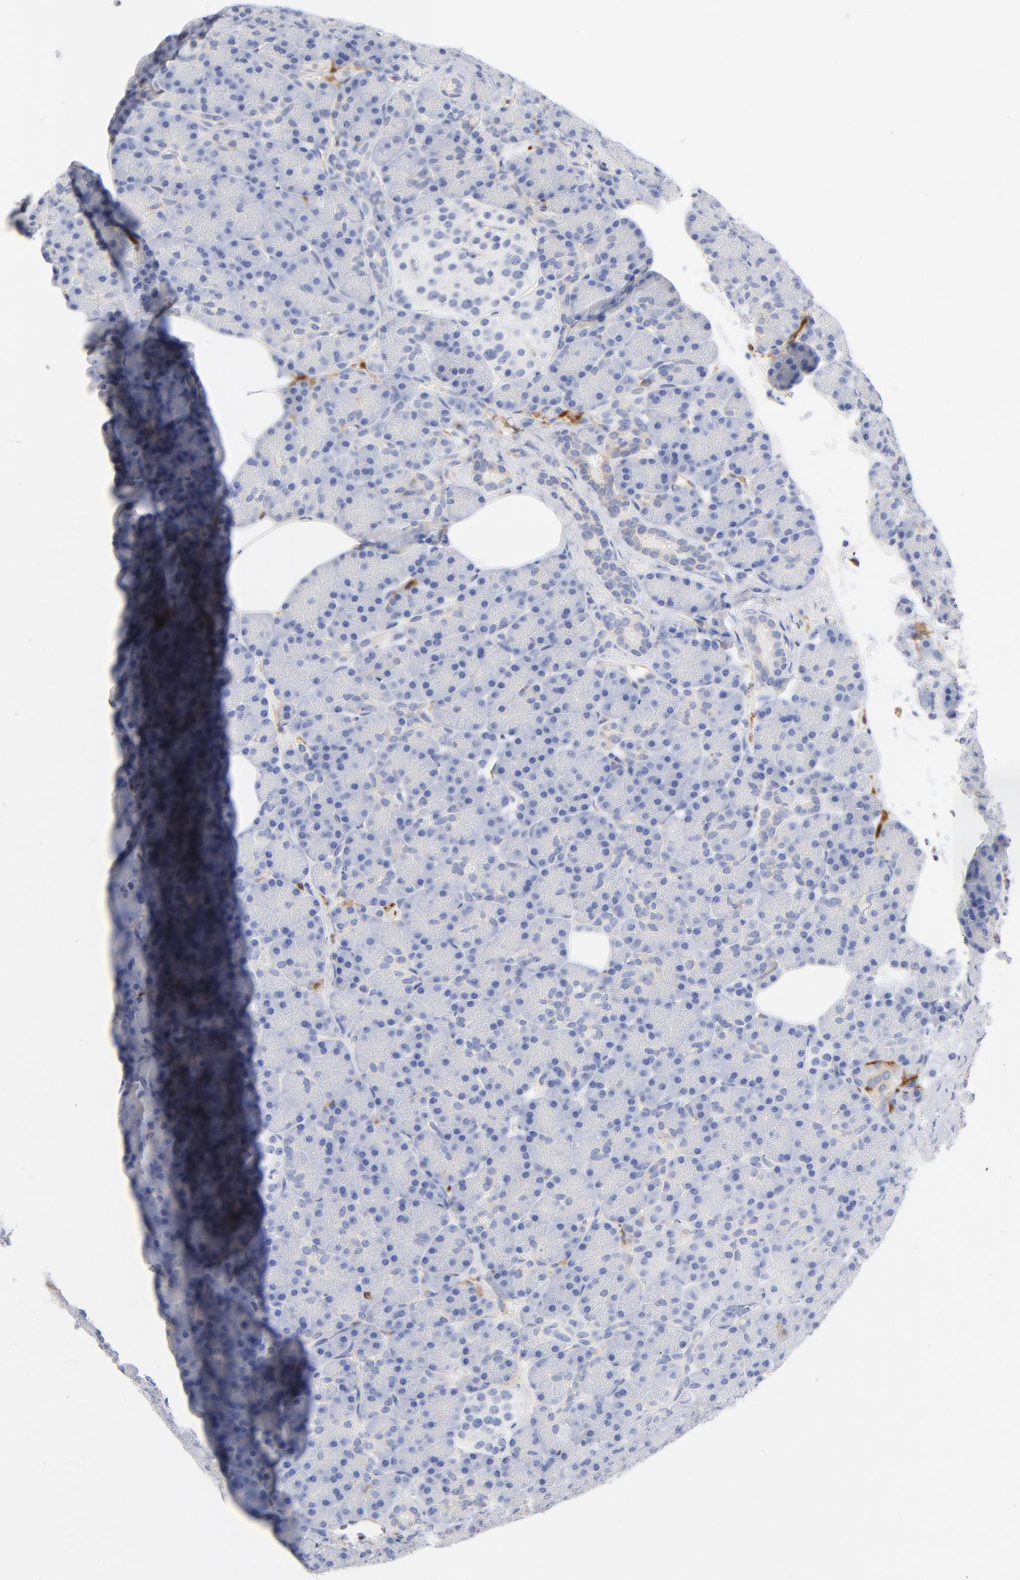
{"staining": {"intensity": "negative", "quantity": "none", "location": "none"}, "tissue": "pancreas", "cell_type": "Exocrine glandular cells", "image_type": "normal", "snomed": [{"axis": "morphology", "description": "Normal tissue, NOS"}, {"axis": "topography", "description": "Pancreas"}], "caption": "This is an immunohistochemistry histopathology image of unremarkable pancreas. There is no staining in exocrine glandular cells.", "gene": "IFIT2", "patient": {"sex": "female", "age": 43}}